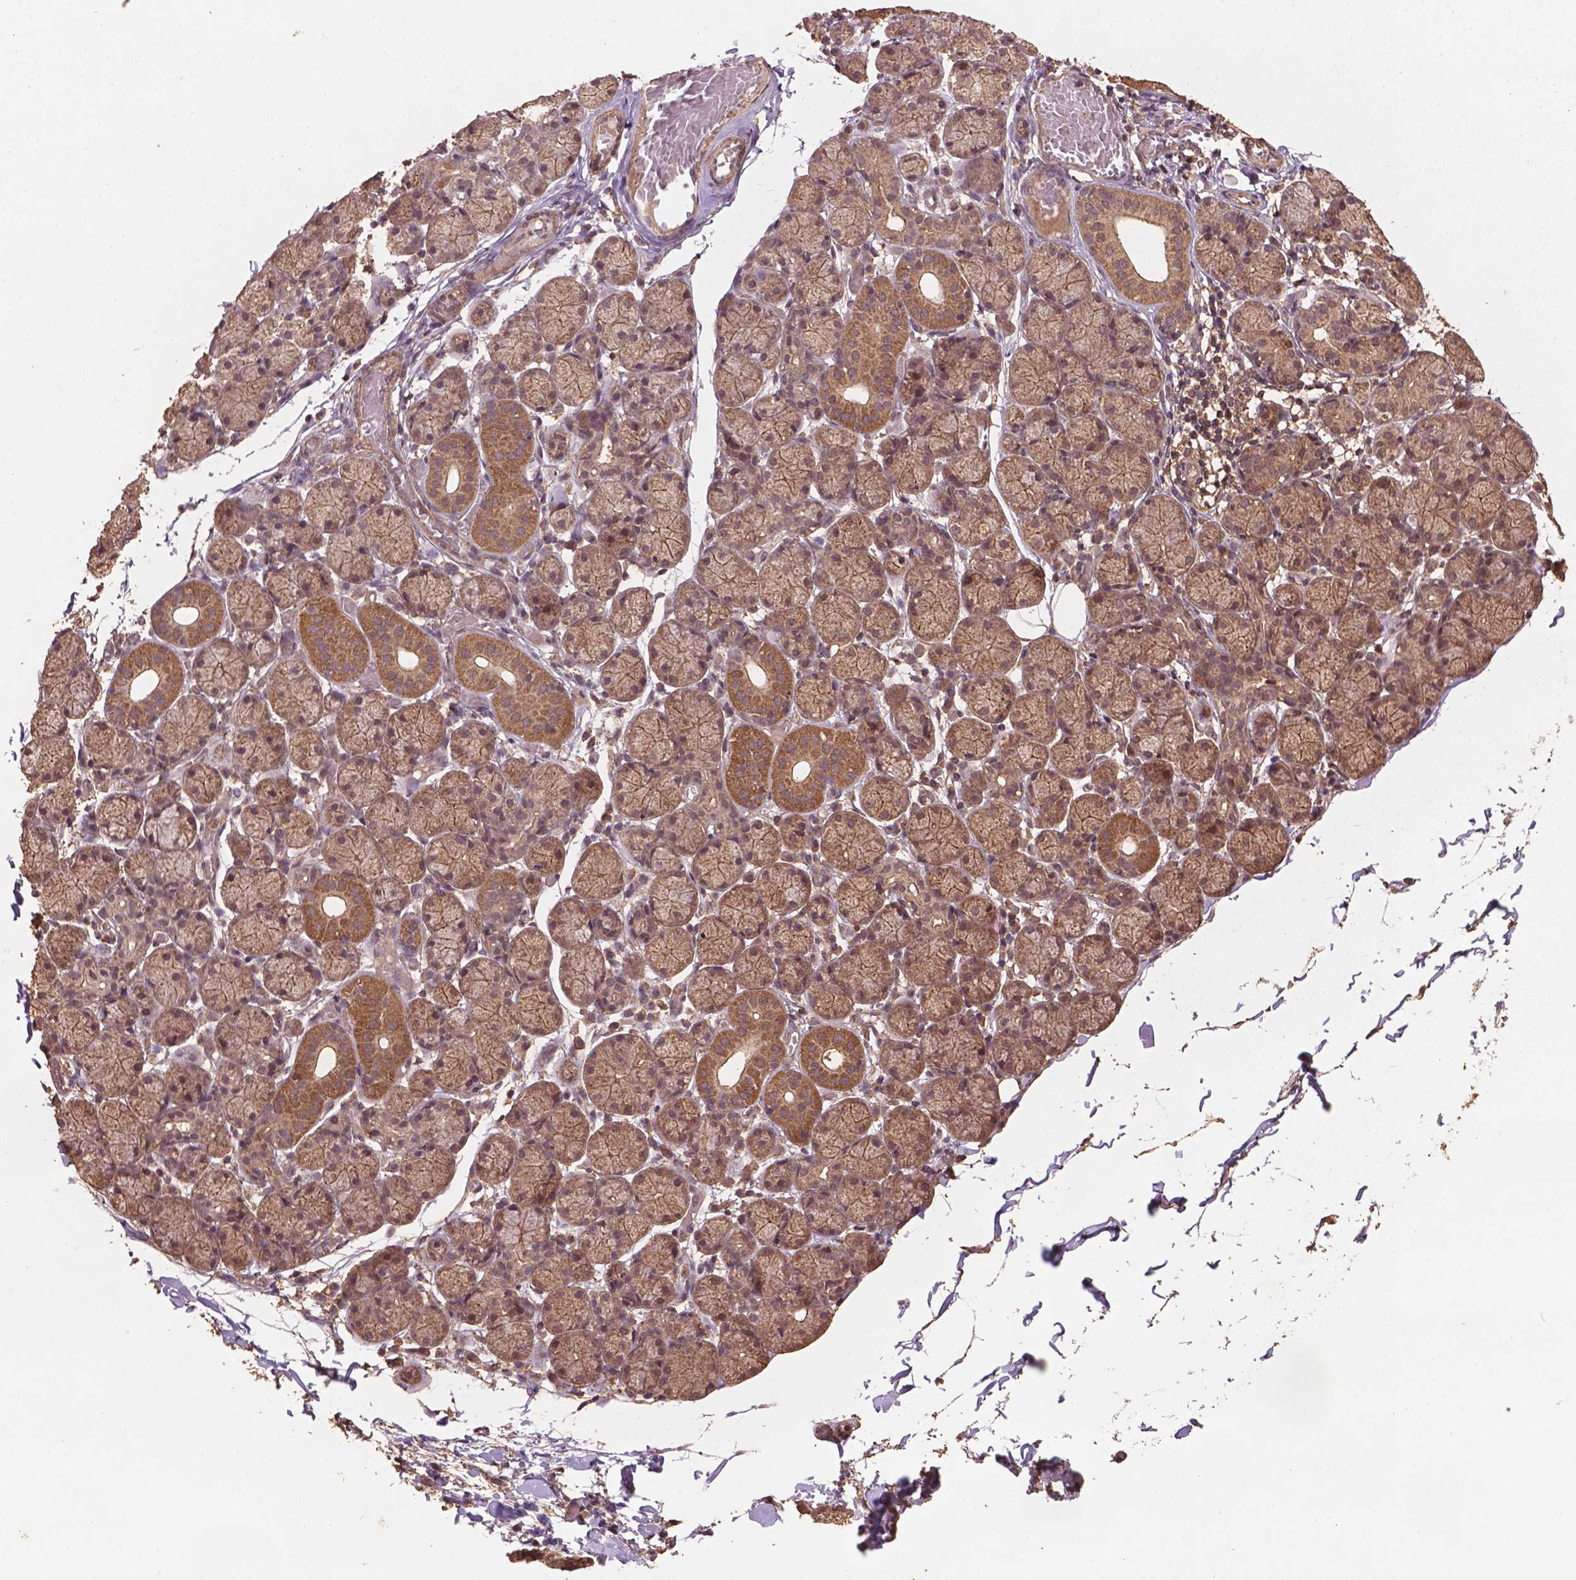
{"staining": {"intensity": "weak", "quantity": ">75%", "location": "cytoplasmic/membranous"}, "tissue": "salivary gland", "cell_type": "Glandular cells", "image_type": "normal", "snomed": [{"axis": "morphology", "description": "Normal tissue, NOS"}, {"axis": "topography", "description": "Salivary gland"}], "caption": "Protein expression analysis of normal human salivary gland reveals weak cytoplasmic/membranous positivity in about >75% of glandular cells. (DAB IHC, brown staining for protein, blue staining for nuclei).", "gene": "BABAM1", "patient": {"sex": "female", "age": 24}}